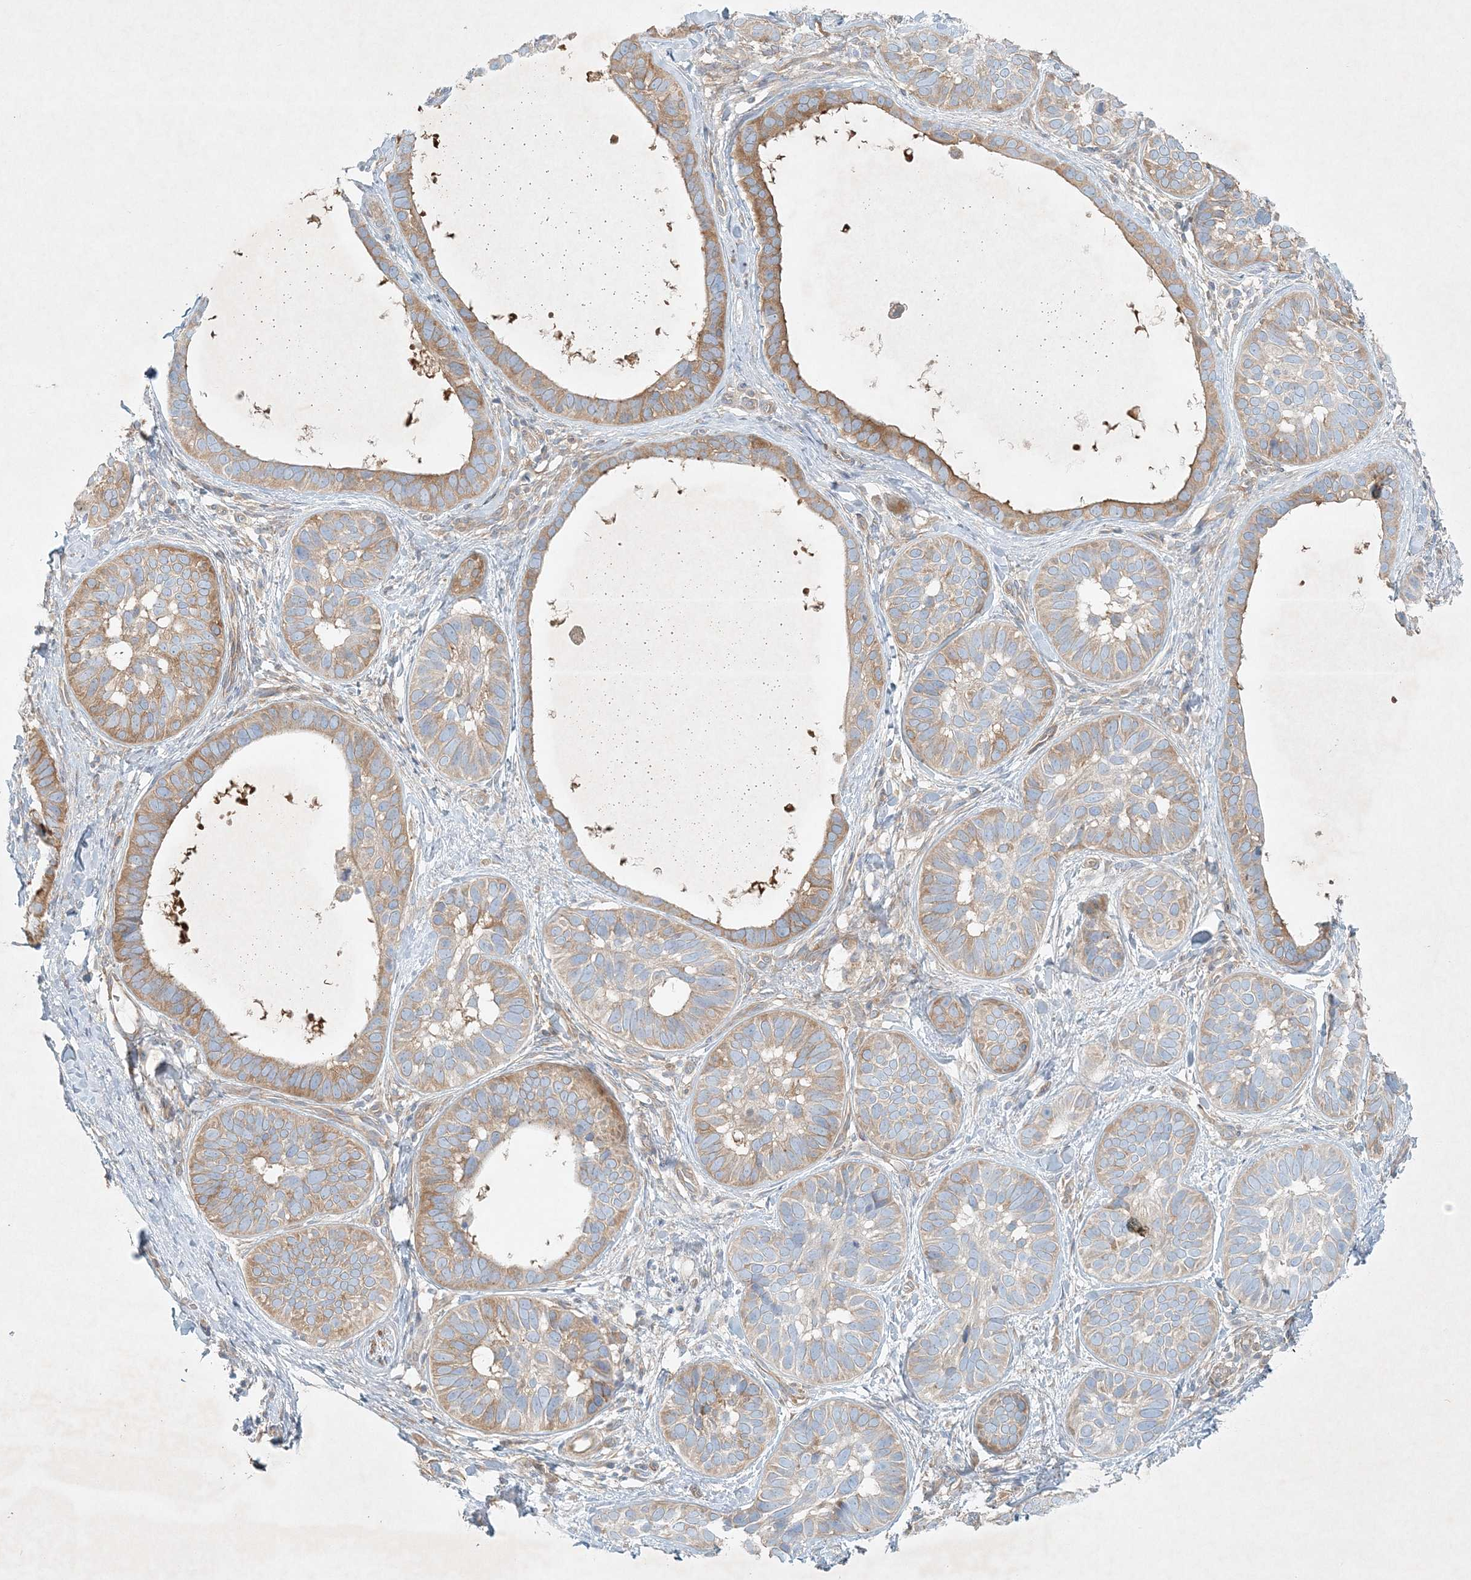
{"staining": {"intensity": "moderate", "quantity": "25%-75%", "location": "cytoplasmic/membranous"}, "tissue": "skin cancer", "cell_type": "Tumor cells", "image_type": "cancer", "snomed": [{"axis": "morphology", "description": "Basal cell carcinoma"}, {"axis": "topography", "description": "Skin"}], "caption": "This histopathology image exhibits skin basal cell carcinoma stained with immunohistochemistry (IHC) to label a protein in brown. The cytoplasmic/membranous of tumor cells show moderate positivity for the protein. Nuclei are counter-stained blue.", "gene": "STK11IP", "patient": {"sex": "male", "age": 62}}